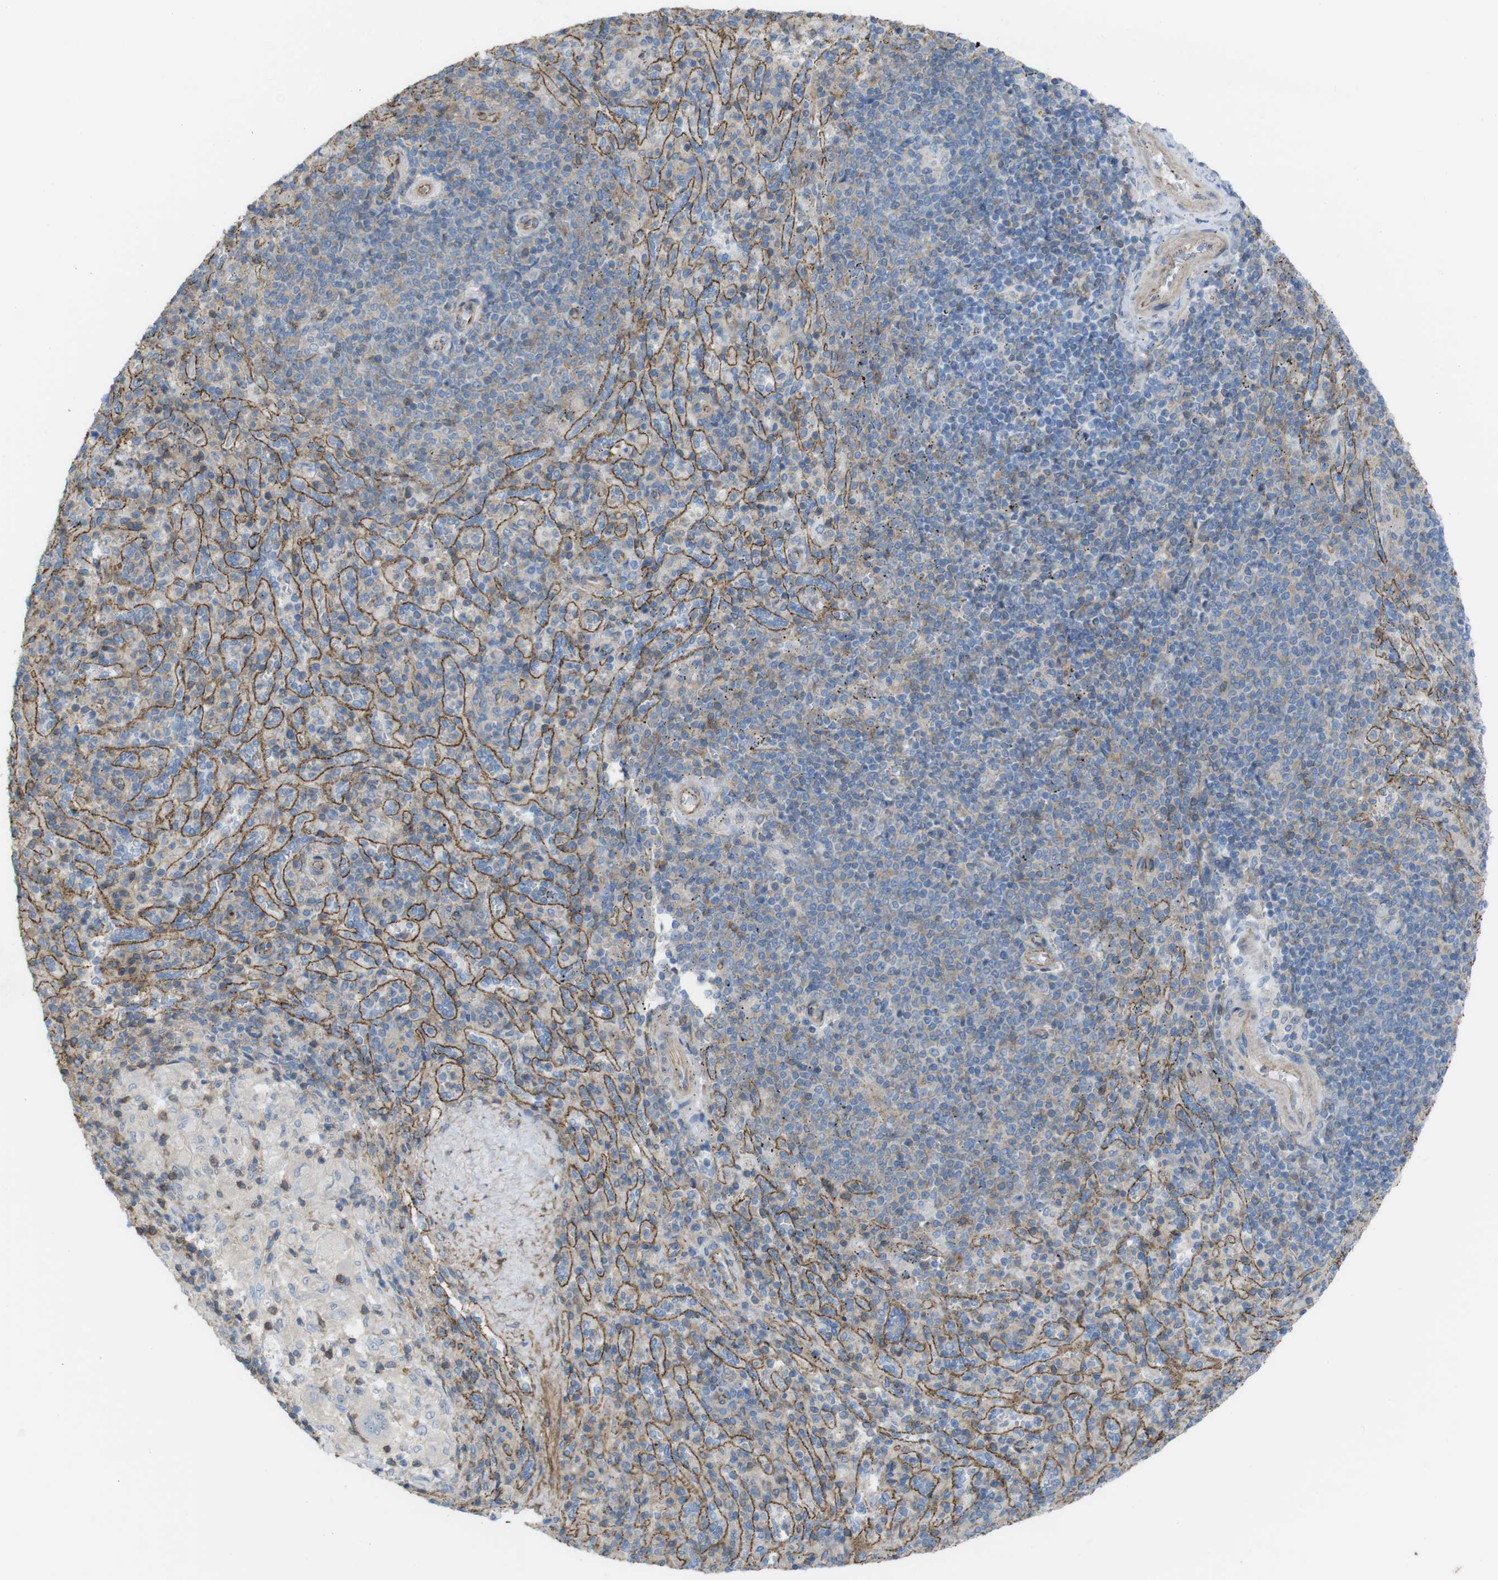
{"staining": {"intensity": "weak", "quantity": "25%-75%", "location": "cytoplasmic/membranous"}, "tissue": "spleen", "cell_type": "Cells in red pulp", "image_type": "normal", "snomed": [{"axis": "morphology", "description": "Normal tissue, NOS"}, {"axis": "topography", "description": "Spleen"}], "caption": "Unremarkable spleen exhibits weak cytoplasmic/membranous expression in approximately 25%-75% of cells in red pulp, visualized by immunohistochemistry.", "gene": "PREX2", "patient": {"sex": "male", "age": 36}}